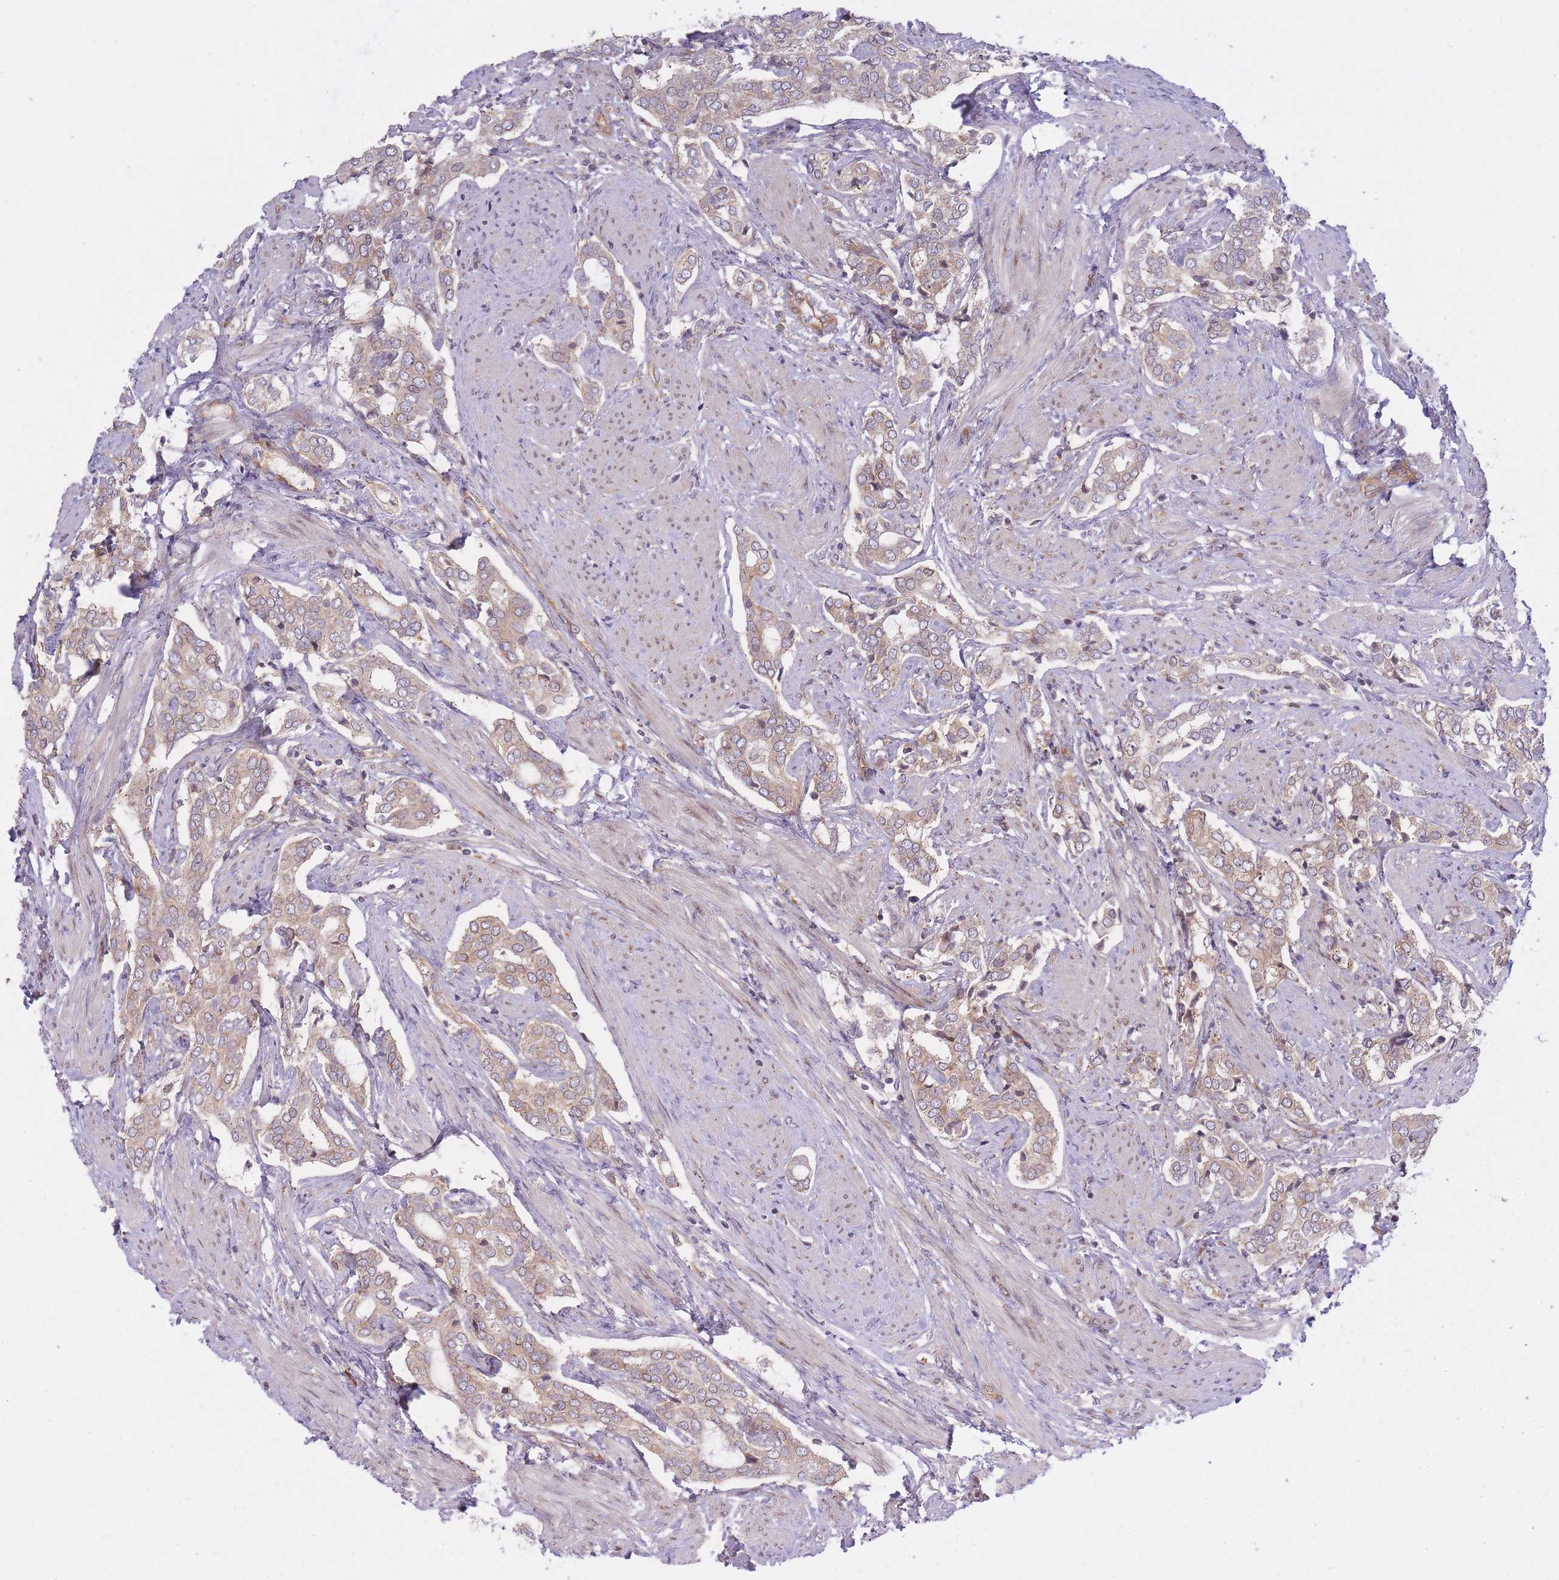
{"staining": {"intensity": "weak", "quantity": "25%-75%", "location": "cytoplasmic/membranous"}, "tissue": "prostate cancer", "cell_type": "Tumor cells", "image_type": "cancer", "snomed": [{"axis": "morphology", "description": "Adenocarcinoma, High grade"}, {"axis": "topography", "description": "Prostate"}], "caption": "Prostate cancer (high-grade adenocarcinoma) stained with DAB IHC reveals low levels of weak cytoplasmic/membranous staining in about 25%-75% of tumor cells.", "gene": "CCDC124", "patient": {"sex": "male", "age": 71}}